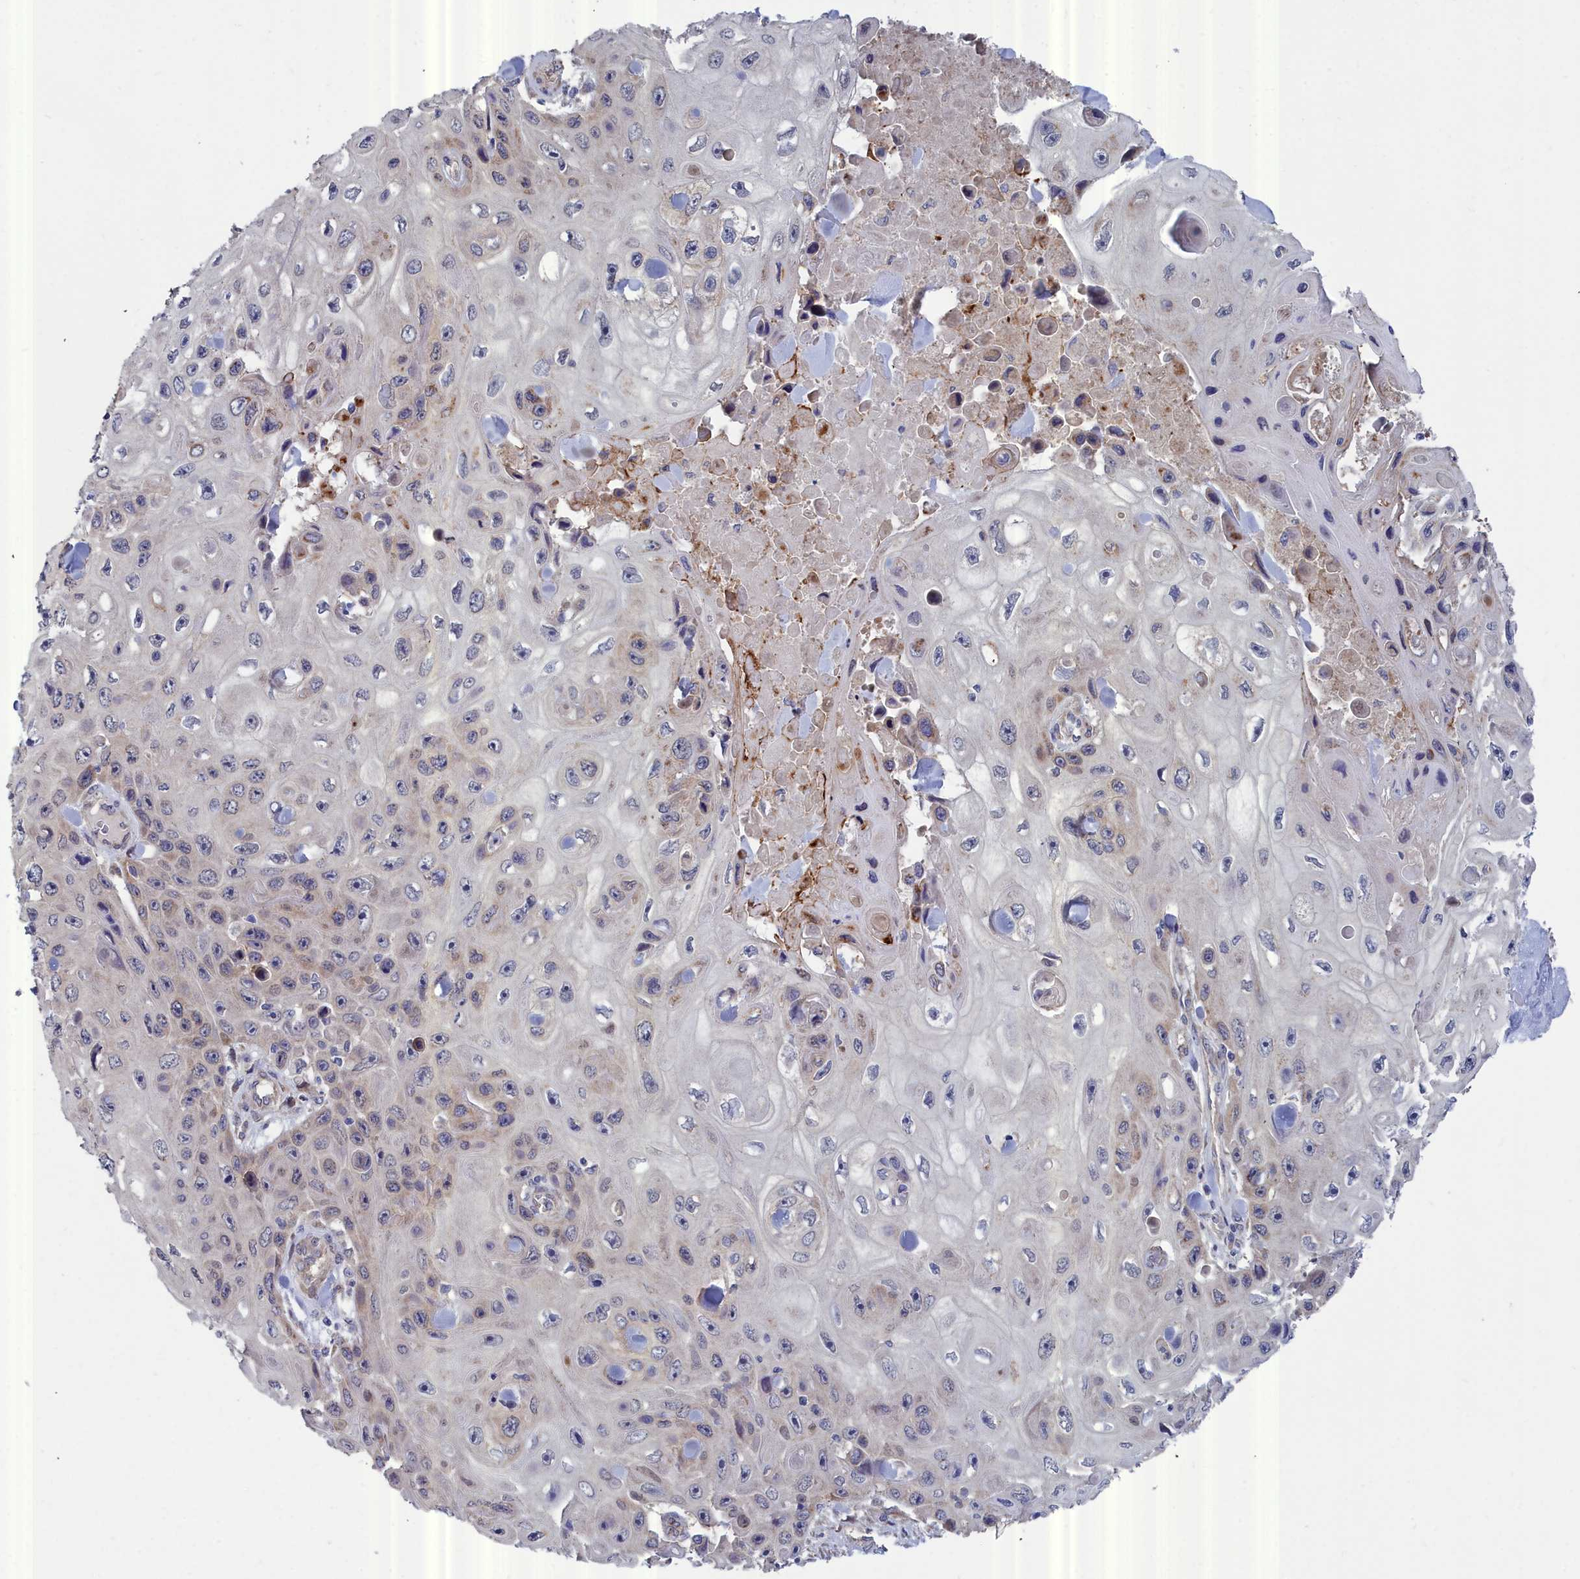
{"staining": {"intensity": "negative", "quantity": "none", "location": "none"}, "tissue": "skin cancer", "cell_type": "Tumor cells", "image_type": "cancer", "snomed": [{"axis": "morphology", "description": "Squamous cell carcinoma, NOS"}, {"axis": "topography", "description": "Skin"}], "caption": "The histopathology image shows no staining of tumor cells in skin cancer. Nuclei are stained in blue.", "gene": "RDX", "patient": {"sex": "male", "age": 82}}